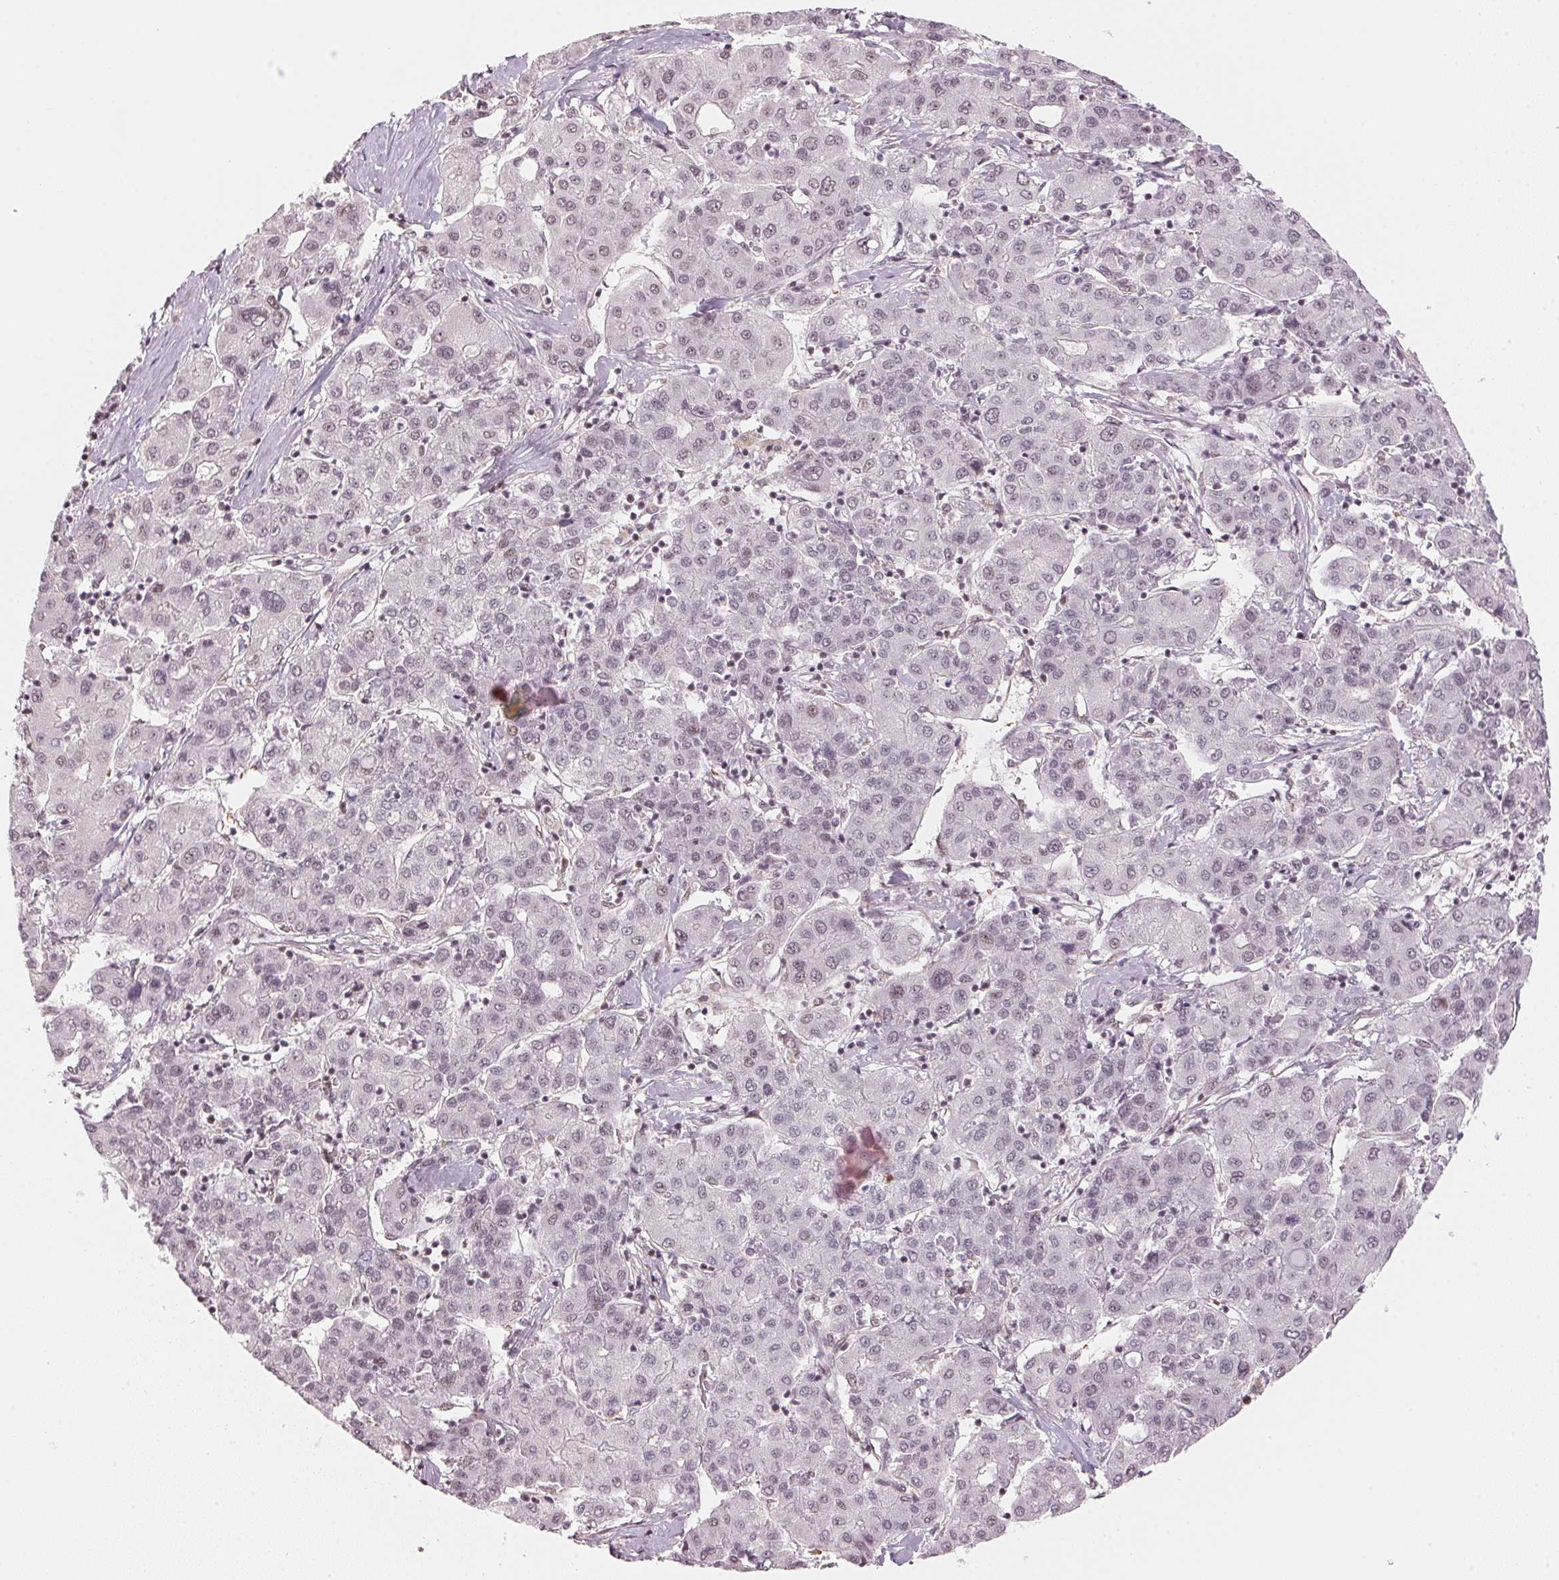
{"staining": {"intensity": "negative", "quantity": "none", "location": "none"}, "tissue": "liver cancer", "cell_type": "Tumor cells", "image_type": "cancer", "snomed": [{"axis": "morphology", "description": "Carcinoma, Hepatocellular, NOS"}, {"axis": "topography", "description": "Liver"}], "caption": "Immunohistochemistry (IHC) photomicrograph of neoplastic tissue: hepatocellular carcinoma (liver) stained with DAB (3,3'-diaminobenzidine) shows no significant protein positivity in tumor cells.", "gene": "KAT6A", "patient": {"sex": "male", "age": 65}}